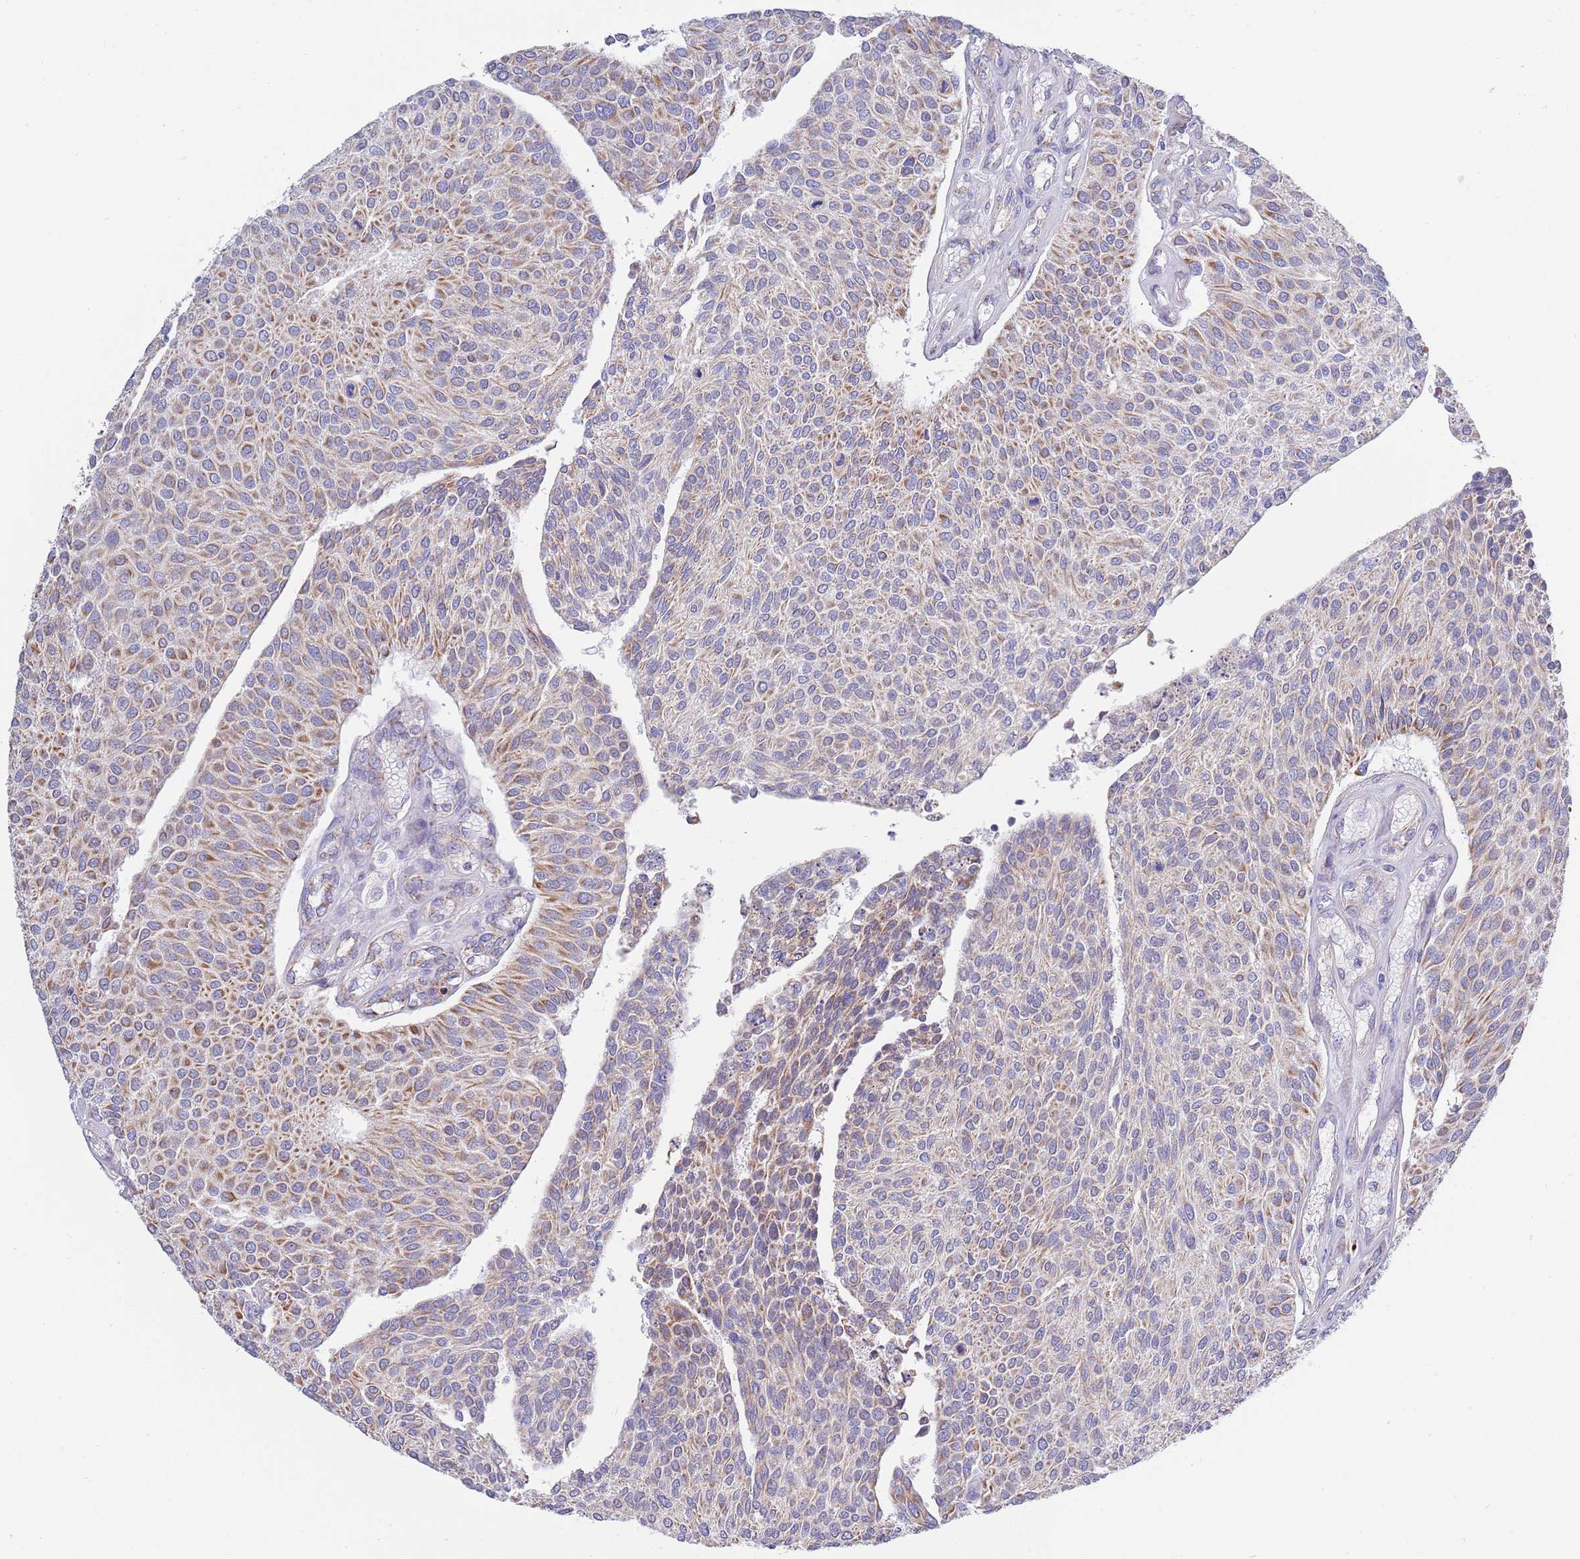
{"staining": {"intensity": "moderate", "quantity": ">75%", "location": "cytoplasmic/membranous"}, "tissue": "urothelial cancer", "cell_type": "Tumor cells", "image_type": "cancer", "snomed": [{"axis": "morphology", "description": "Urothelial carcinoma, NOS"}, {"axis": "topography", "description": "Urinary bladder"}], "caption": "Protein analysis of transitional cell carcinoma tissue exhibits moderate cytoplasmic/membranous staining in approximately >75% of tumor cells.", "gene": "EMC8", "patient": {"sex": "male", "age": 55}}